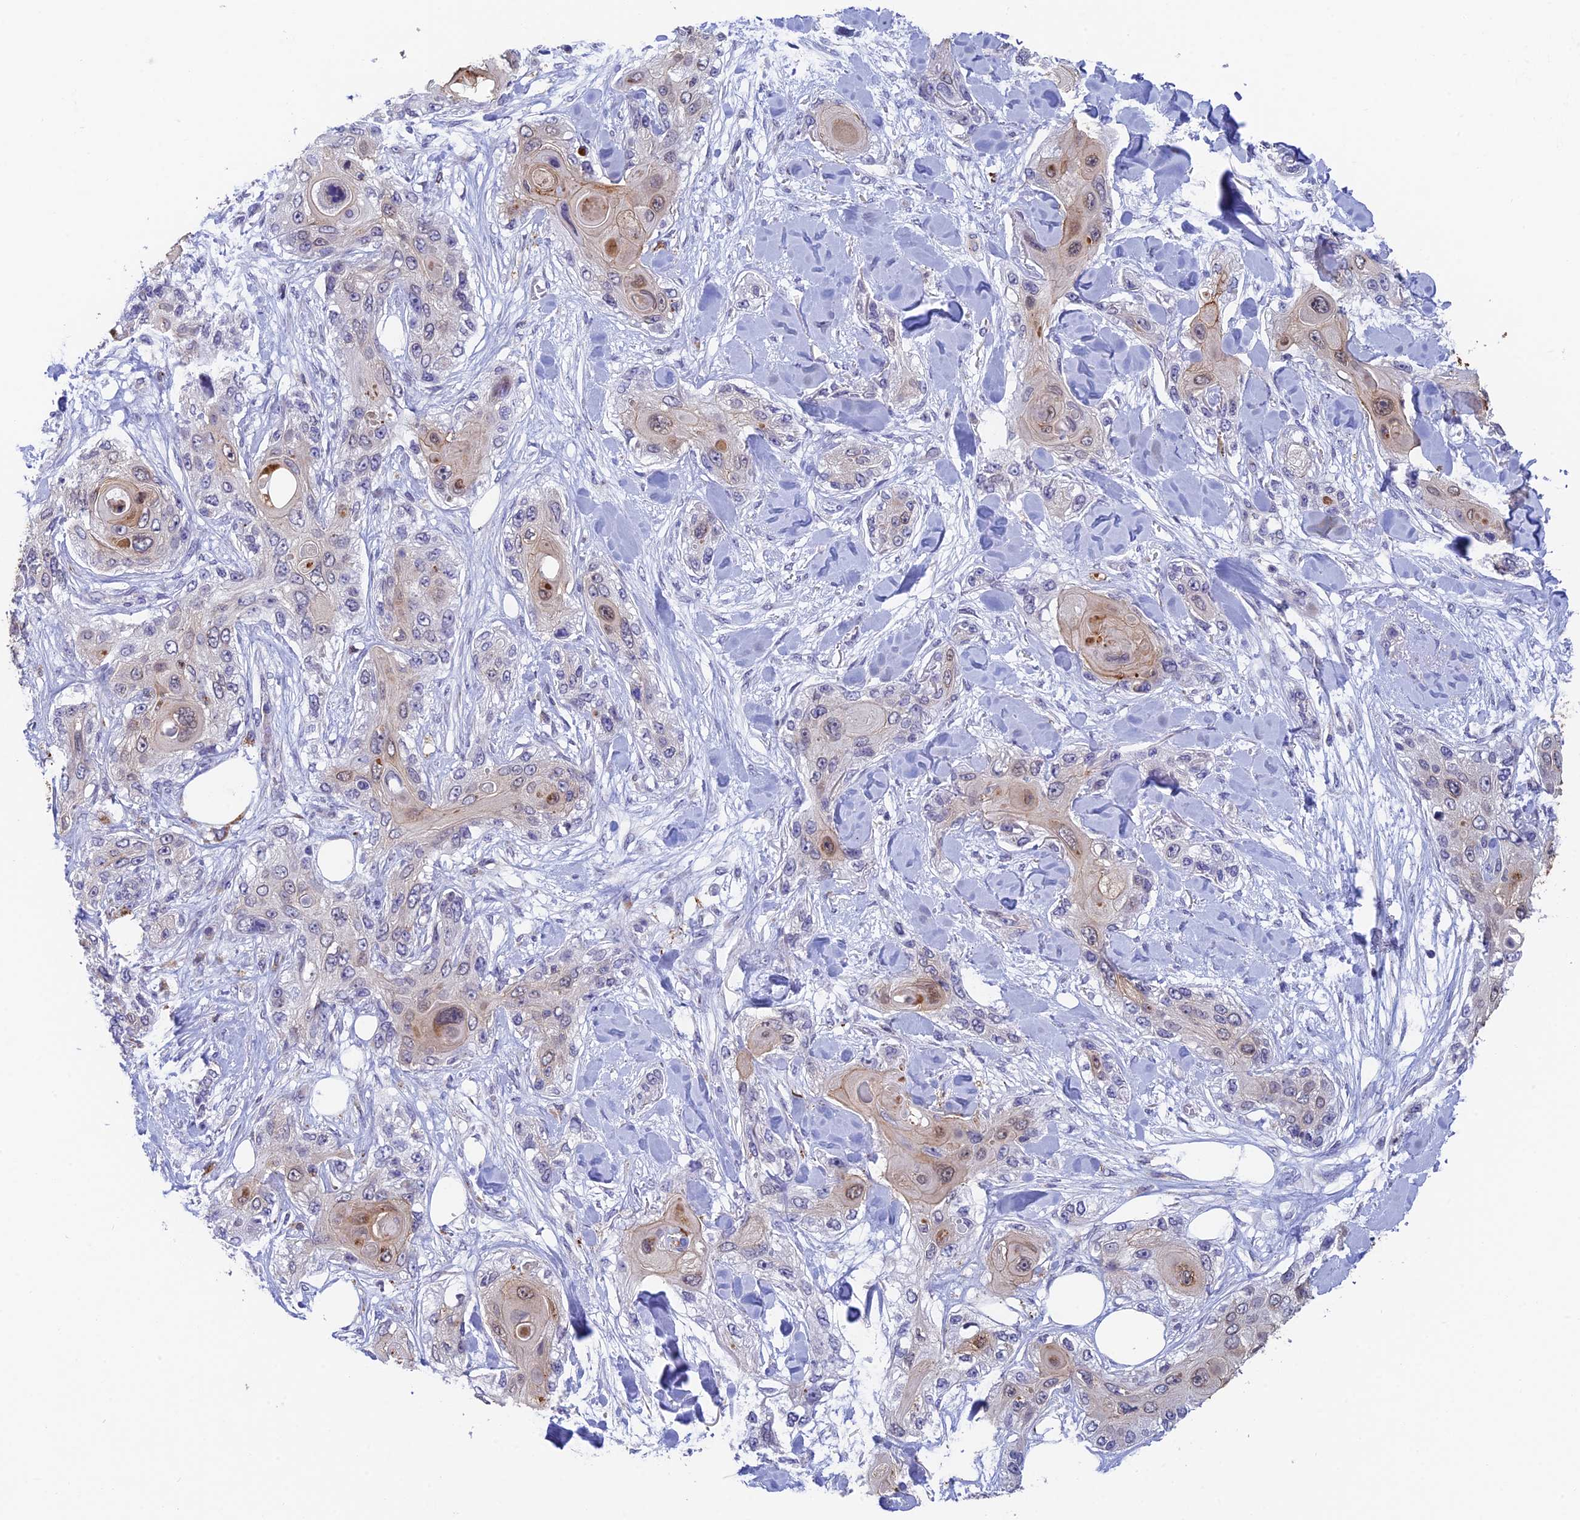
{"staining": {"intensity": "weak", "quantity": "25%-75%", "location": "cytoplasmic/membranous,nuclear"}, "tissue": "skin cancer", "cell_type": "Tumor cells", "image_type": "cancer", "snomed": [{"axis": "morphology", "description": "Normal tissue, NOS"}, {"axis": "morphology", "description": "Squamous cell carcinoma, NOS"}, {"axis": "topography", "description": "Skin"}], "caption": "Immunohistochemical staining of human skin cancer reveals low levels of weak cytoplasmic/membranous and nuclear staining in about 25%-75% of tumor cells.", "gene": "REXO5", "patient": {"sex": "male", "age": 72}}